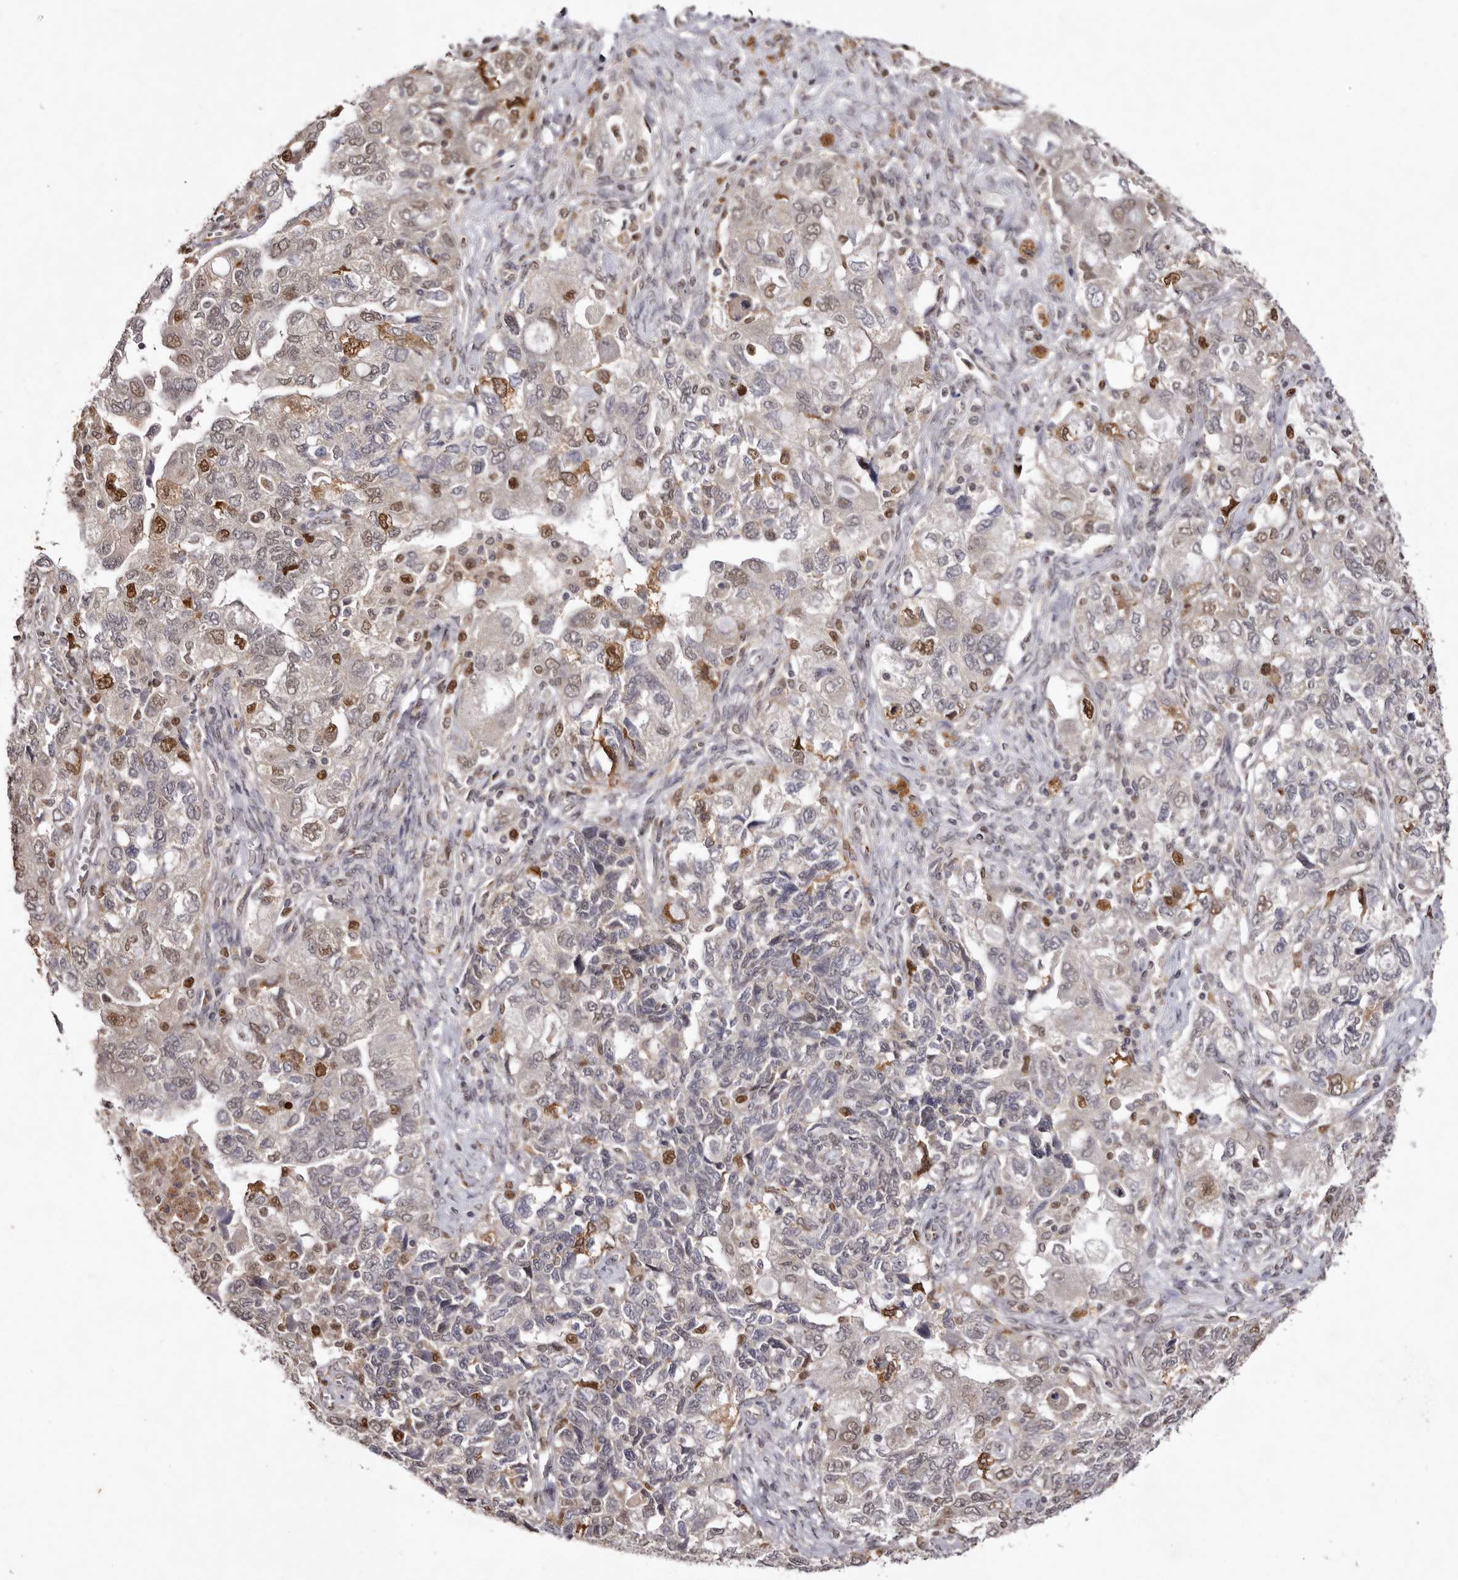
{"staining": {"intensity": "moderate", "quantity": "<25%", "location": "nuclear"}, "tissue": "ovarian cancer", "cell_type": "Tumor cells", "image_type": "cancer", "snomed": [{"axis": "morphology", "description": "Carcinoma, NOS"}, {"axis": "morphology", "description": "Cystadenocarcinoma, serous, NOS"}, {"axis": "topography", "description": "Ovary"}], "caption": "An image of human serous cystadenocarcinoma (ovarian) stained for a protein reveals moderate nuclear brown staining in tumor cells.", "gene": "NOTCH1", "patient": {"sex": "female", "age": 69}}